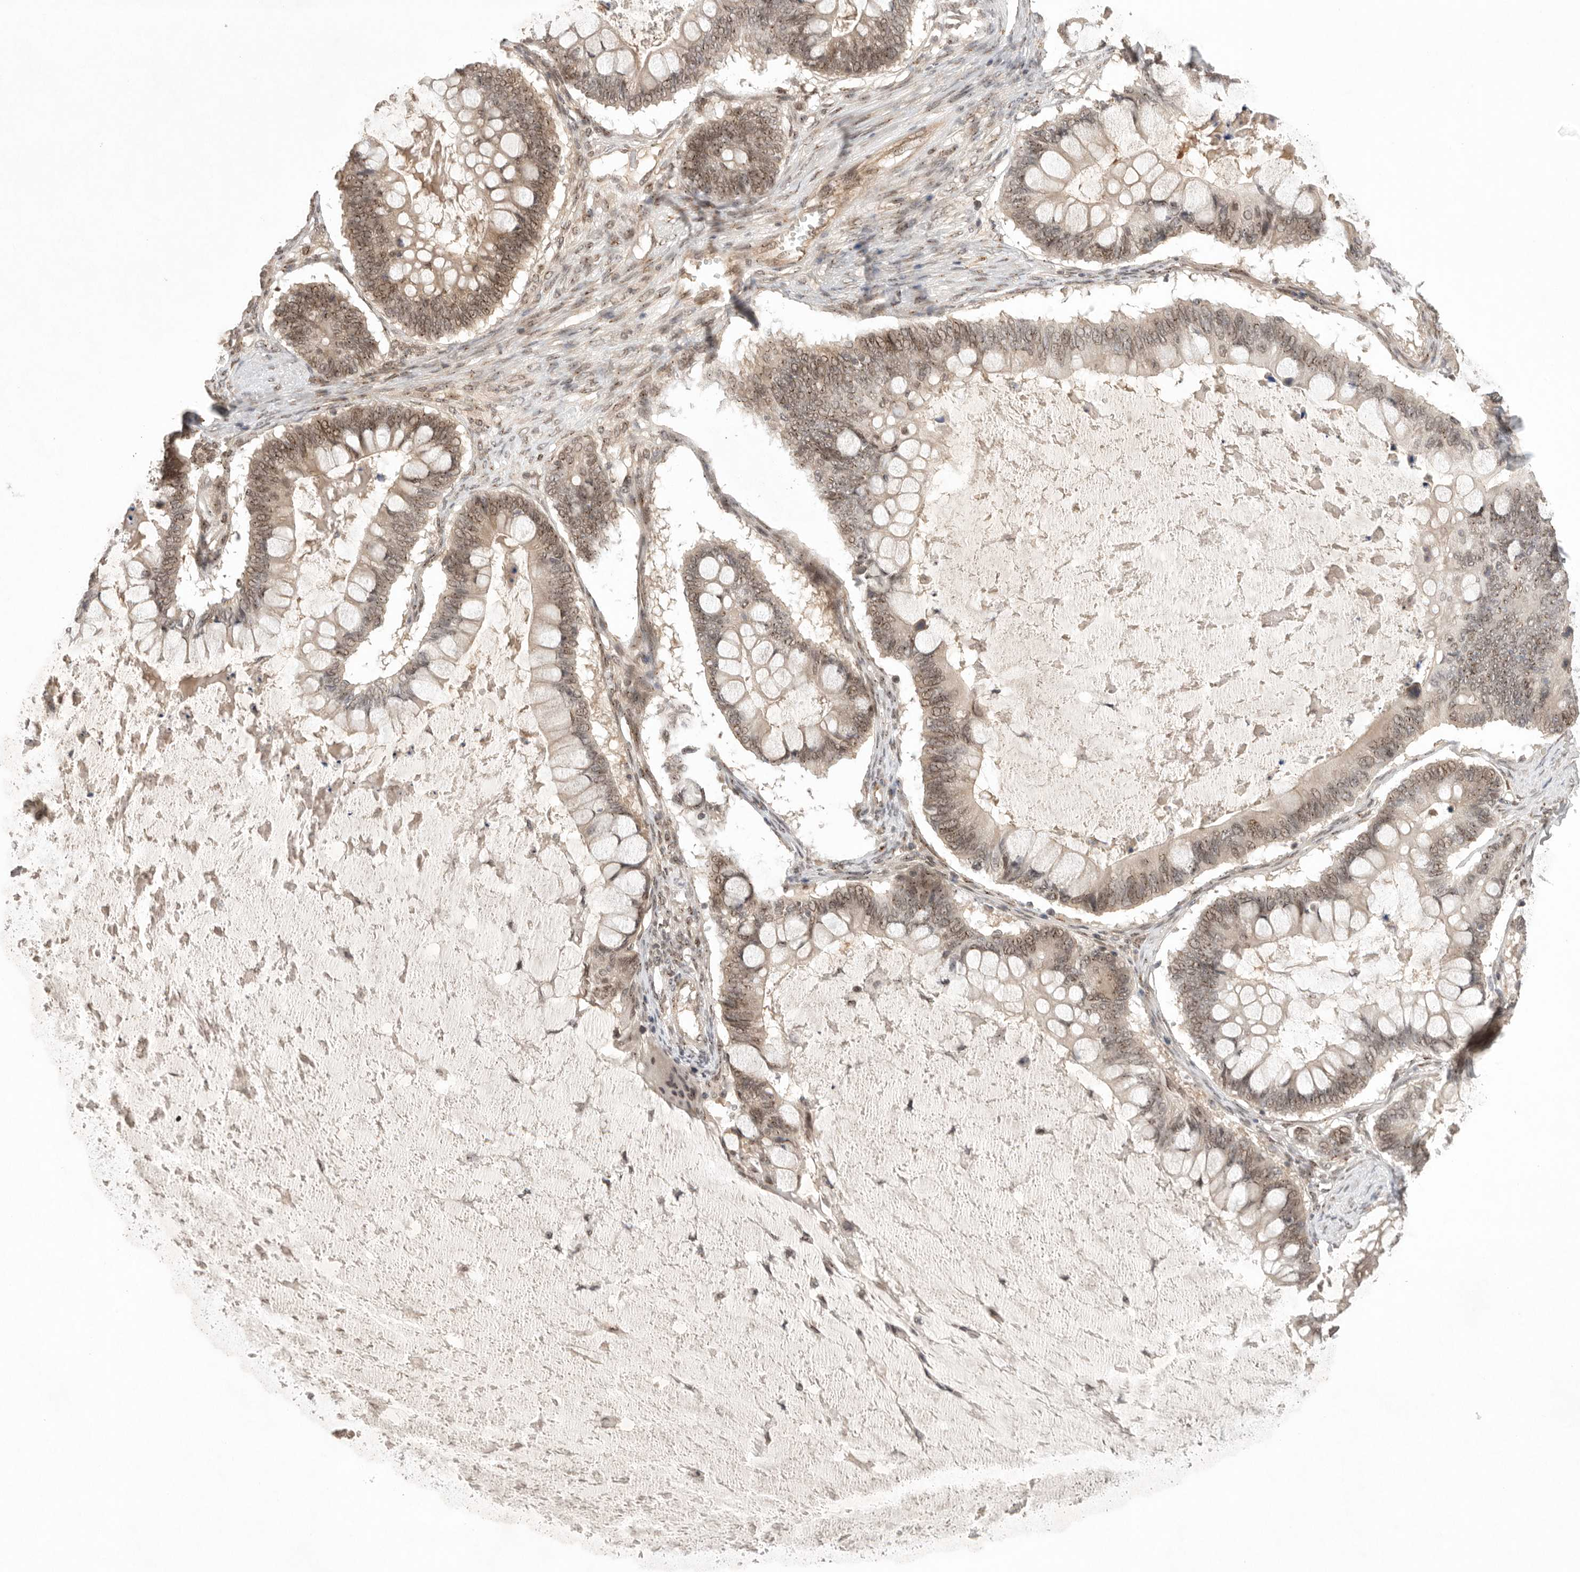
{"staining": {"intensity": "moderate", "quantity": "25%-75%", "location": "nuclear"}, "tissue": "ovarian cancer", "cell_type": "Tumor cells", "image_type": "cancer", "snomed": [{"axis": "morphology", "description": "Cystadenocarcinoma, mucinous, NOS"}, {"axis": "topography", "description": "Ovary"}], "caption": "A high-resolution histopathology image shows immunohistochemistry staining of ovarian mucinous cystadenocarcinoma, which displays moderate nuclear staining in about 25%-75% of tumor cells.", "gene": "LEMD3", "patient": {"sex": "female", "age": 61}}